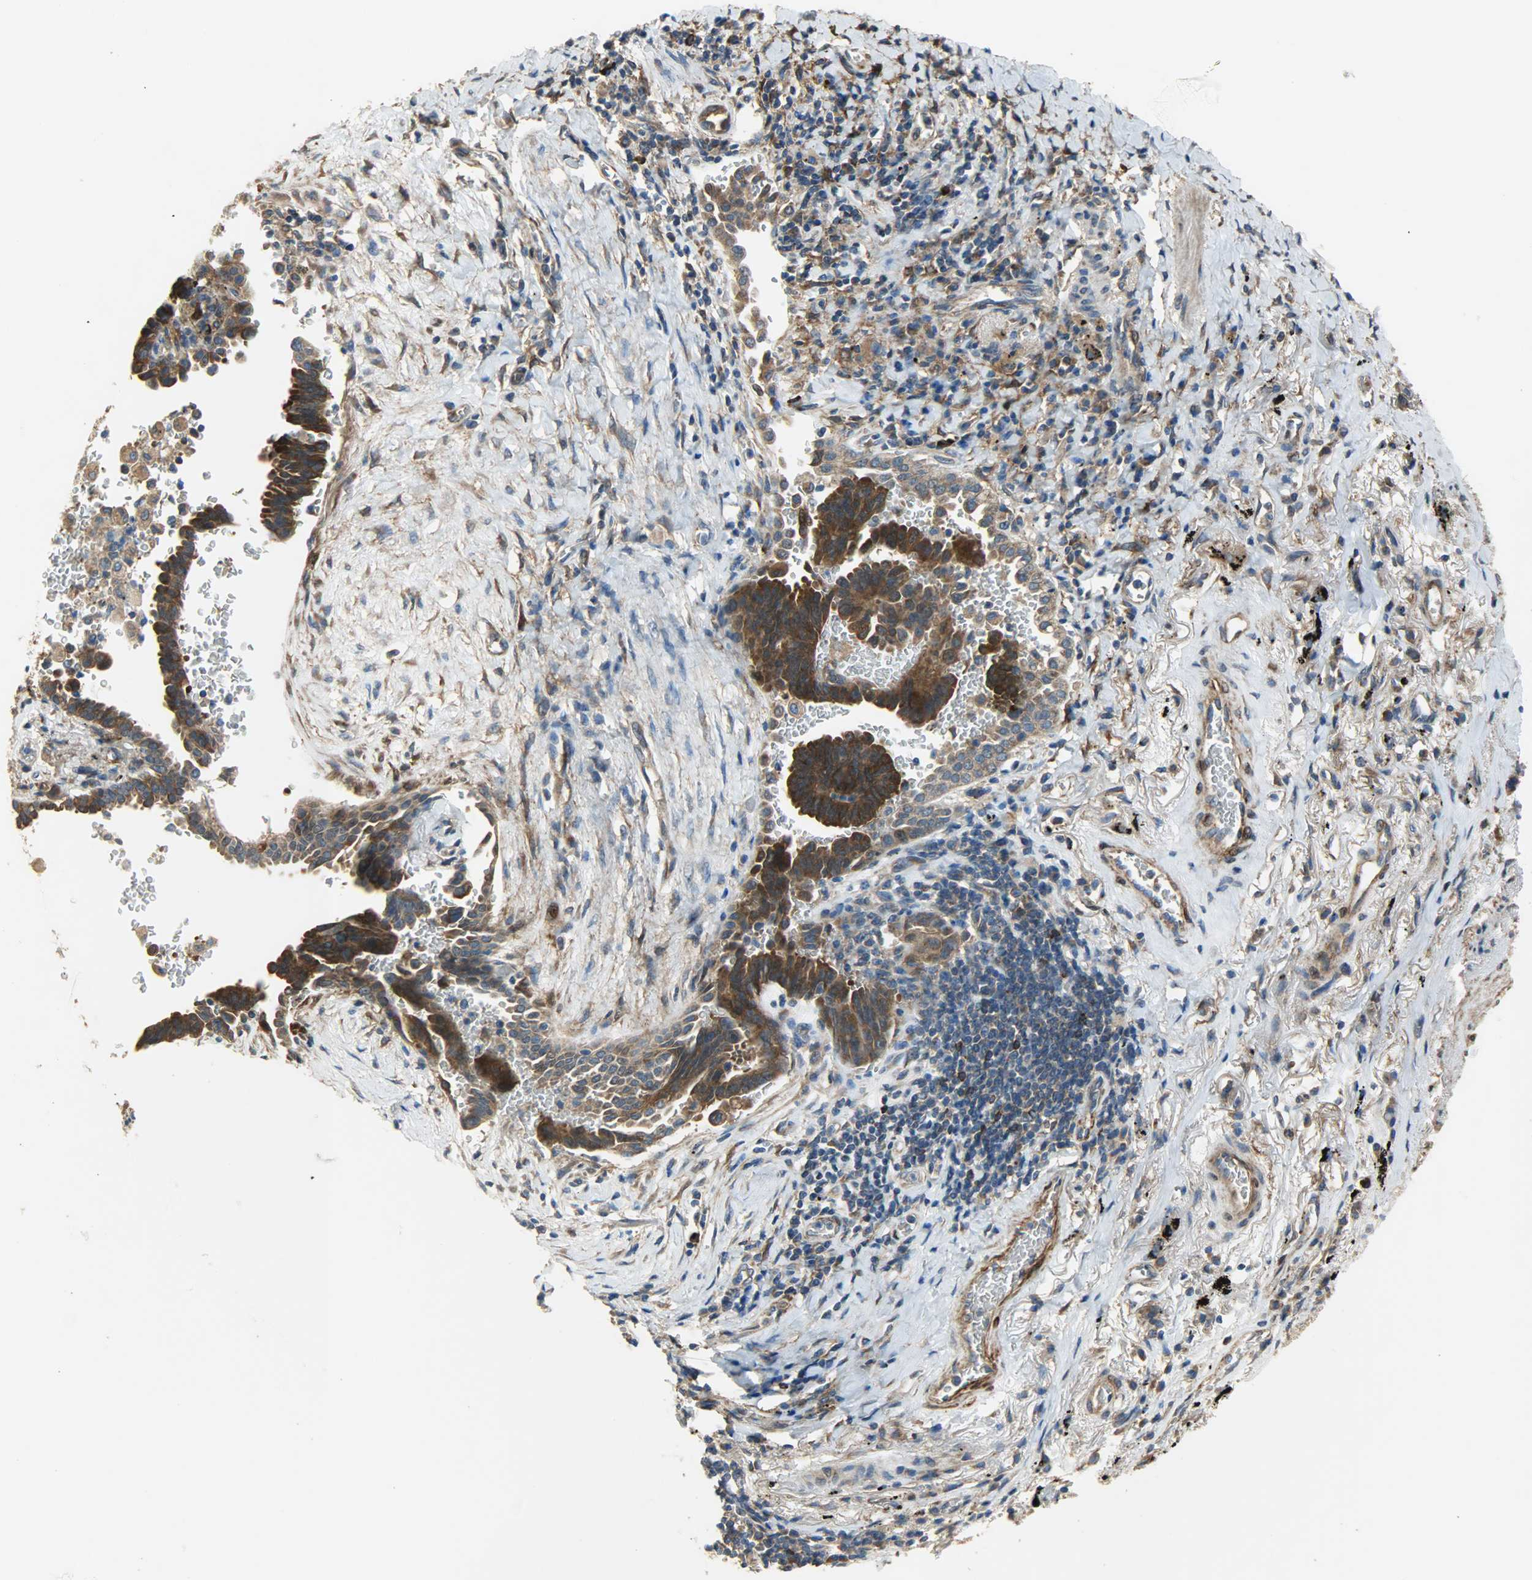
{"staining": {"intensity": "strong", "quantity": ">75%", "location": "cytoplasmic/membranous"}, "tissue": "lung cancer", "cell_type": "Tumor cells", "image_type": "cancer", "snomed": [{"axis": "morphology", "description": "Adenocarcinoma, NOS"}, {"axis": "topography", "description": "Lung"}], "caption": "A micrograph showing strong cytoplasmic/membranous positivity in about >75% of tumor cells in lung cancer, as visualized by brown immunohistochemical staining.", "gene": "C1orf198", "patient": {"sex": "female", "age": 64}}